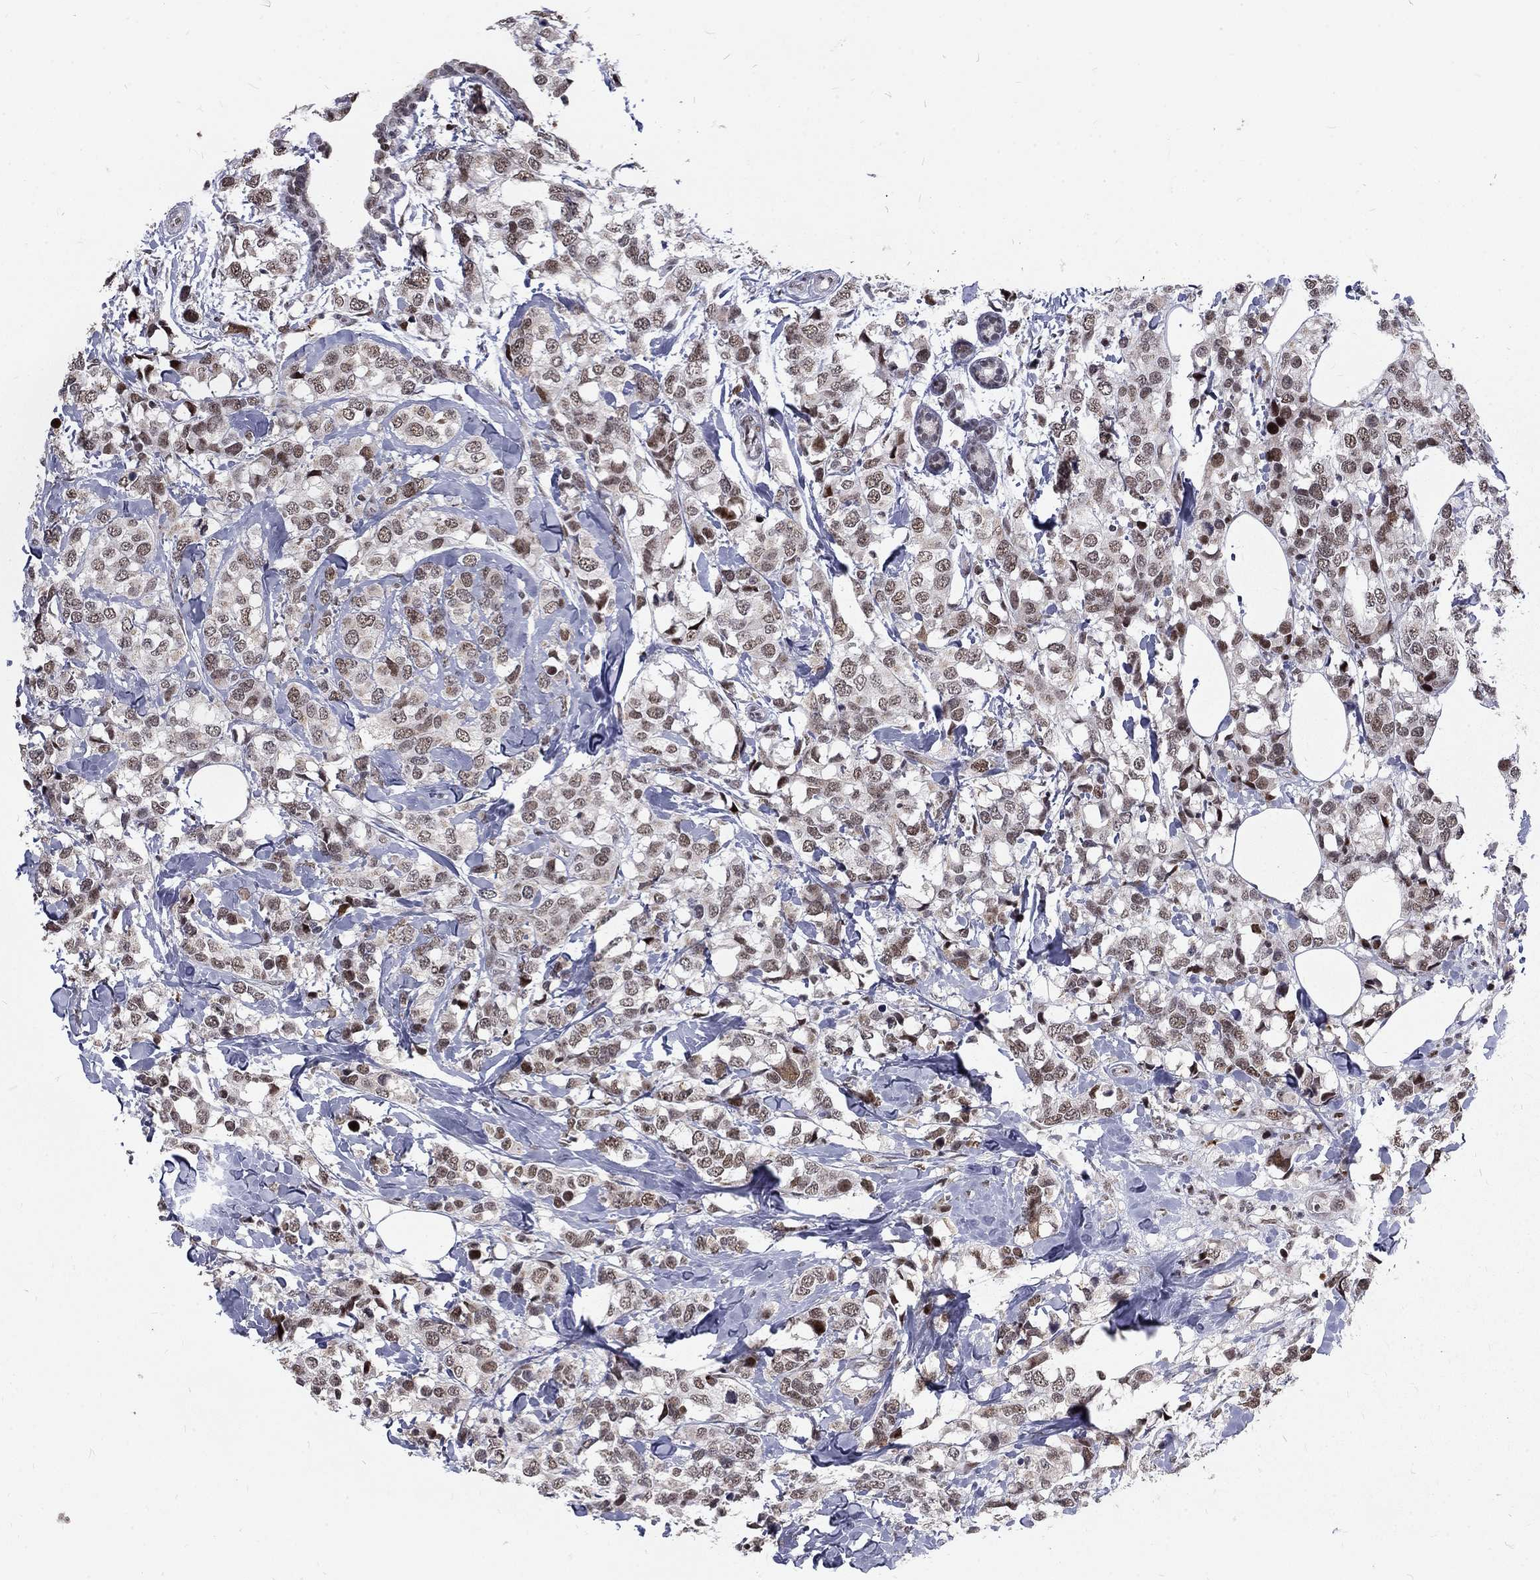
{"staining": {"intensity": "moderate", "quantity": ">75%", "location": "nuclear"}, "tissue": "breast cancer", "cell_type": "Tumor cells", "image_type": "cancer", "snomed": [{"axis": "morphology", "description": "Lobular carcinoma"}, {"axis": "topography", "description": "Breast"}], "caption": "Immunohistochemical staining of breast lobular carcinoma reveals medium levels of moderate nuclear positivity in about >75% of tumor cells.", "gene": "TCEAL1", "patient": {"sex": "female", "age": 59}}